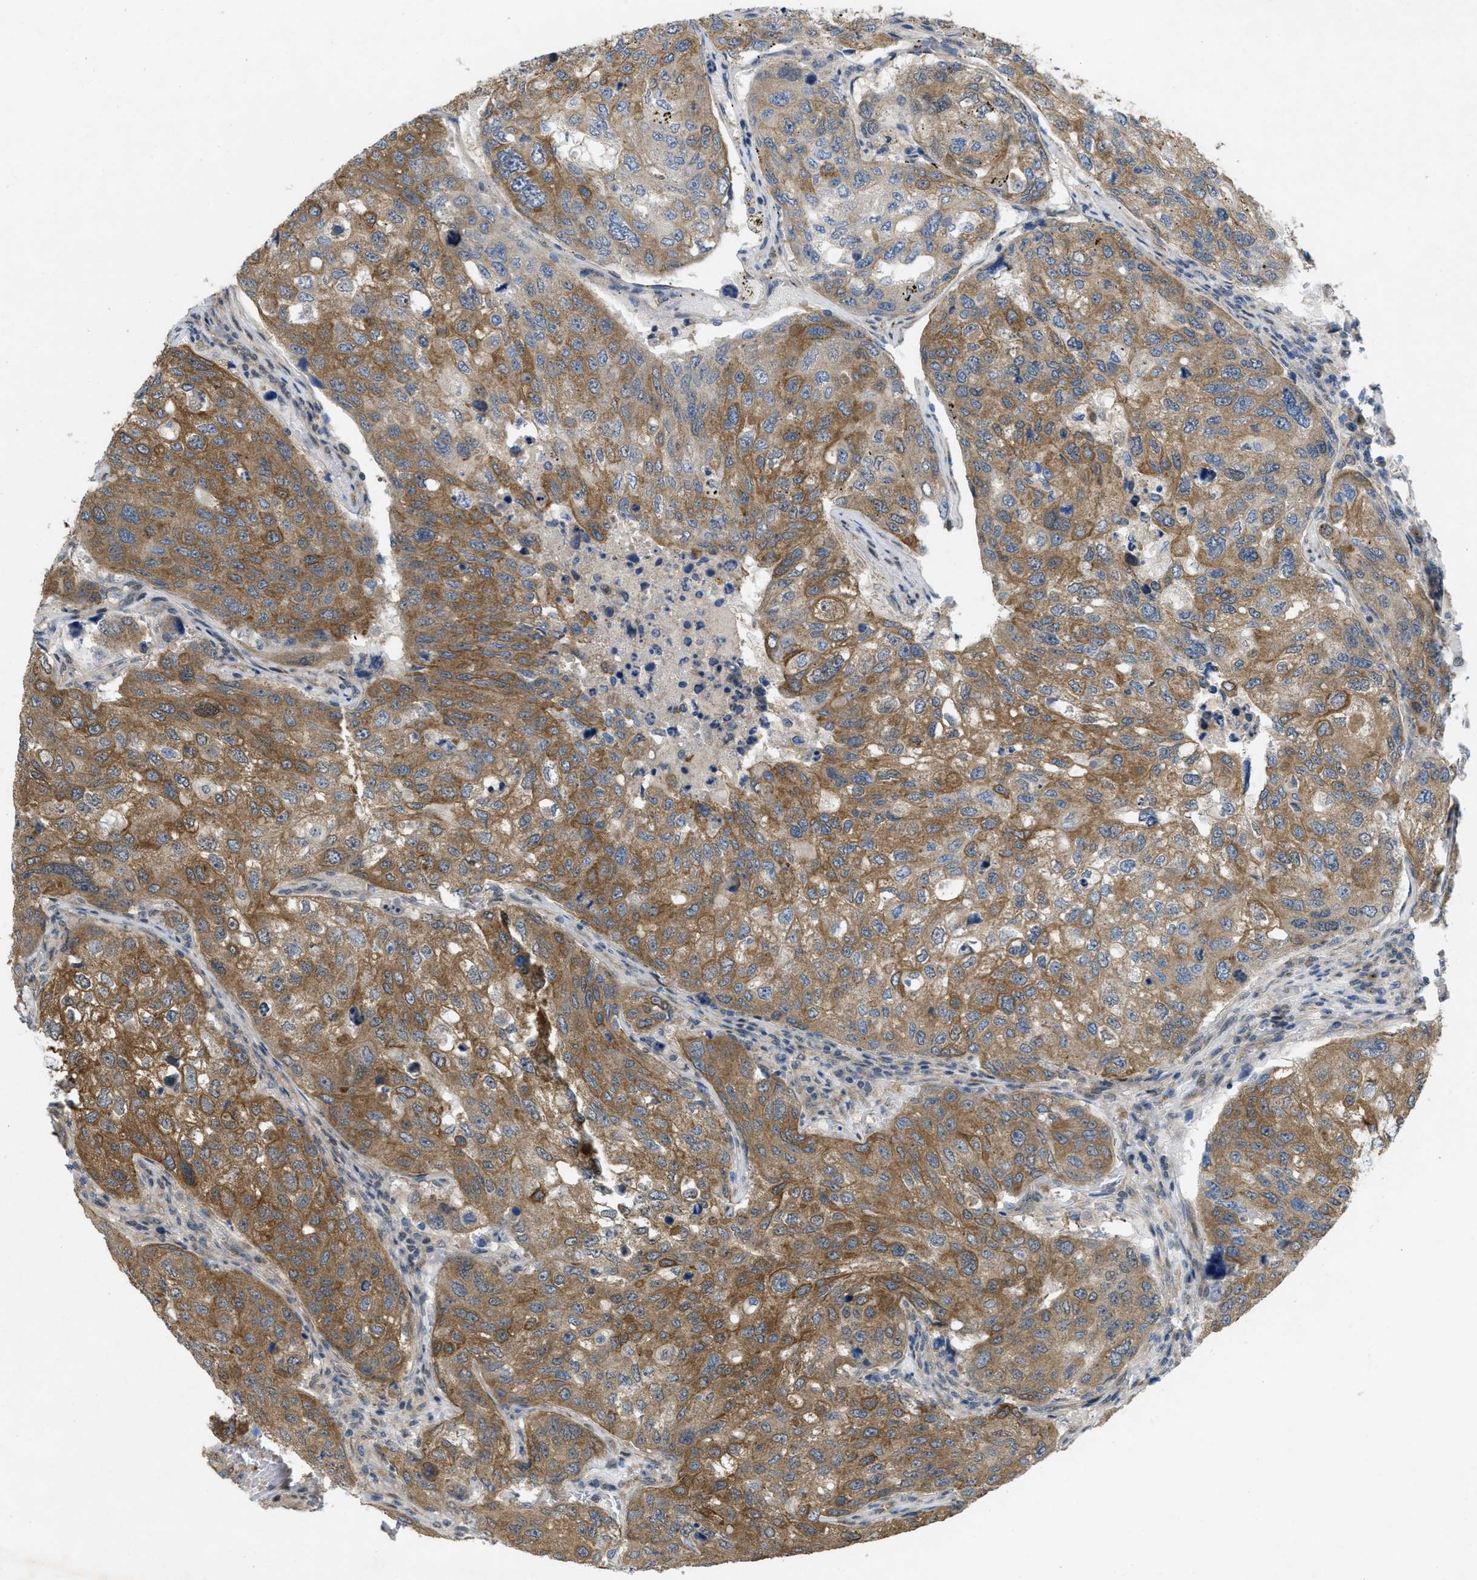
{"staining": {"intensity": "moderate", "quantity": ">75%", "location": "cytoplasmic/membranous"}, "tissue": "urothelial cancer", "cell_type": "Tumor cells", "image_type": "cancer", "snomed": [{"axis": "morphology", "description": "Urothelial carcinoma, High grade"}, {"axis": "topography", "description": "Lymph node"}, {"axis": "topography", "description": "Urinary bladder"}], "caption": "Immunohistochemistry micrograph of urothelial carcinoma (high-grade) stained for a protein (brown), which exhibits medium levels of moderate cytoplasmic/membranous expression in about >75% of tumor cells.", "gene": "IFNLR1", "patient": {"sex": "male", "age": 51}}